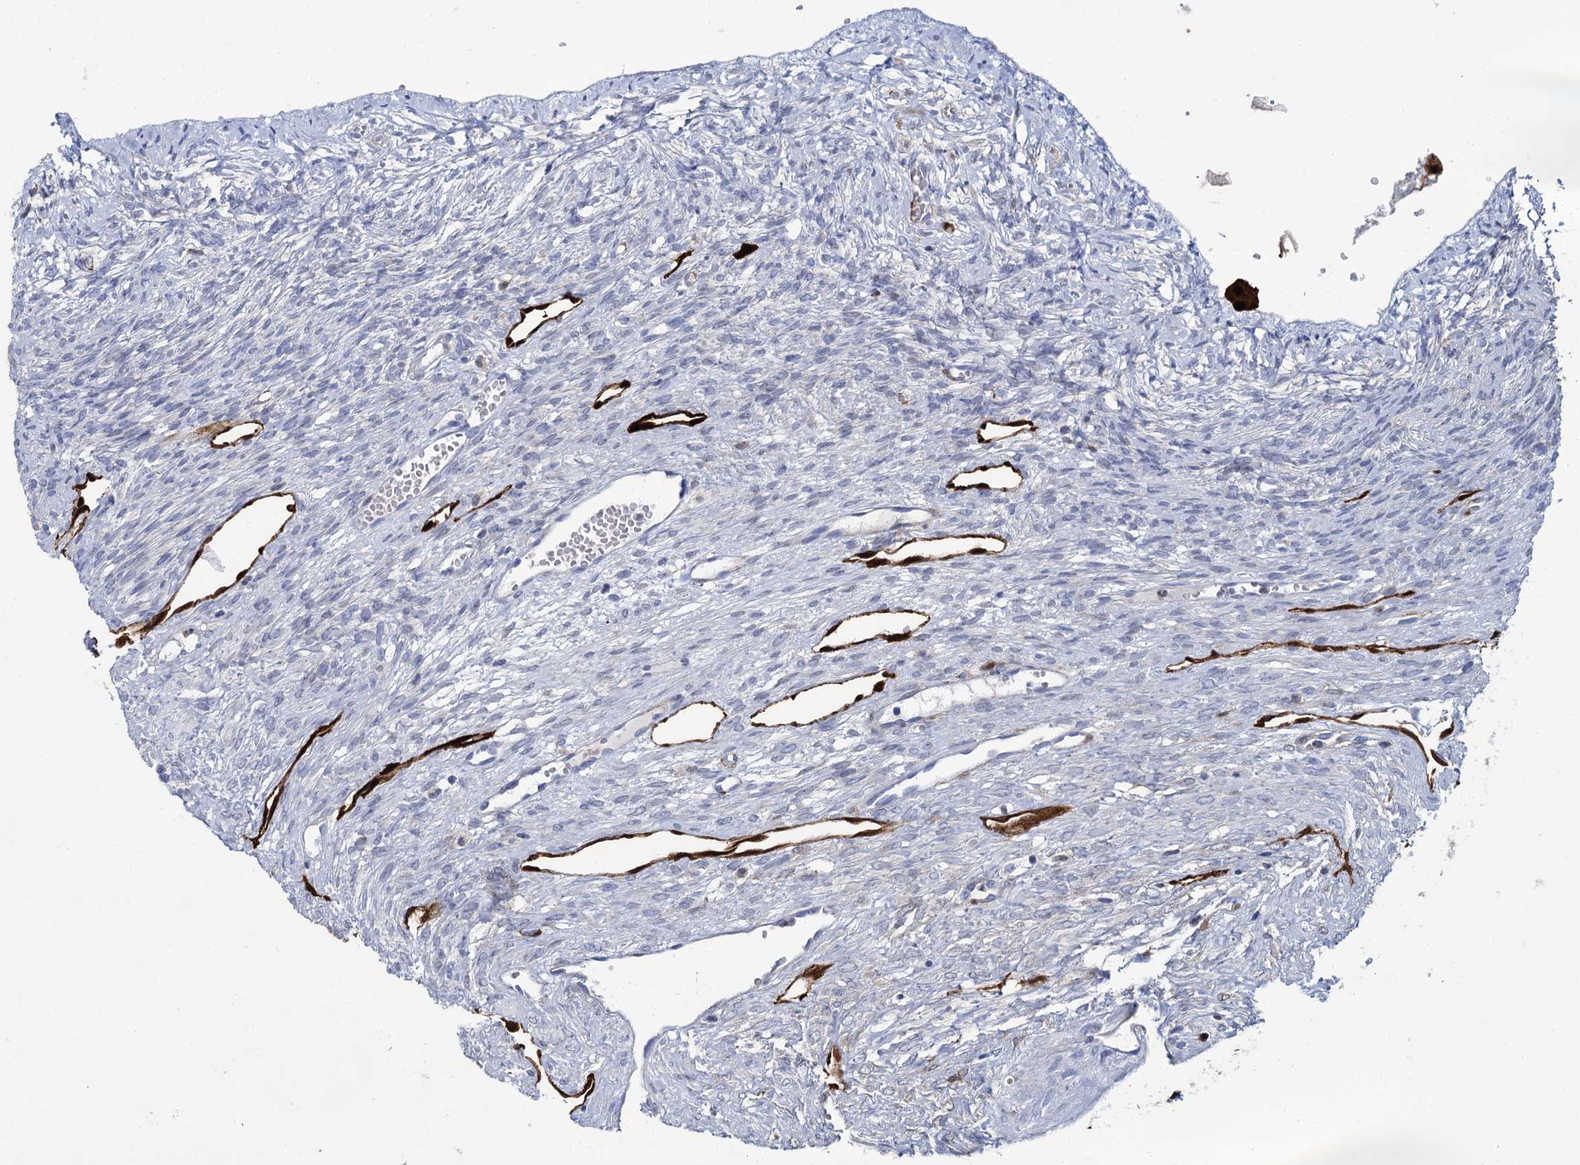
{"staining": {"intensity": "negative", "quantity": "none", "location": "none"}, "tissue": "ovary", "cell_type": "Ovarian stroma cells", "image_type": "normal", "snomed": [{"axis": "morphology", "description": "Normal tissue, NOS"}, {"axis": "topography", "description": "Ovary"}], "caption": "The micrograph demonstrates no staining of ovarian stroma cells in unremarkable ovary. (Brightfield microscopy of DAB (3,3'-diaminobenzidine) IHC at high magnification).", "gene": "FABP5", "patient": {"sex": "female", "age": 51}}